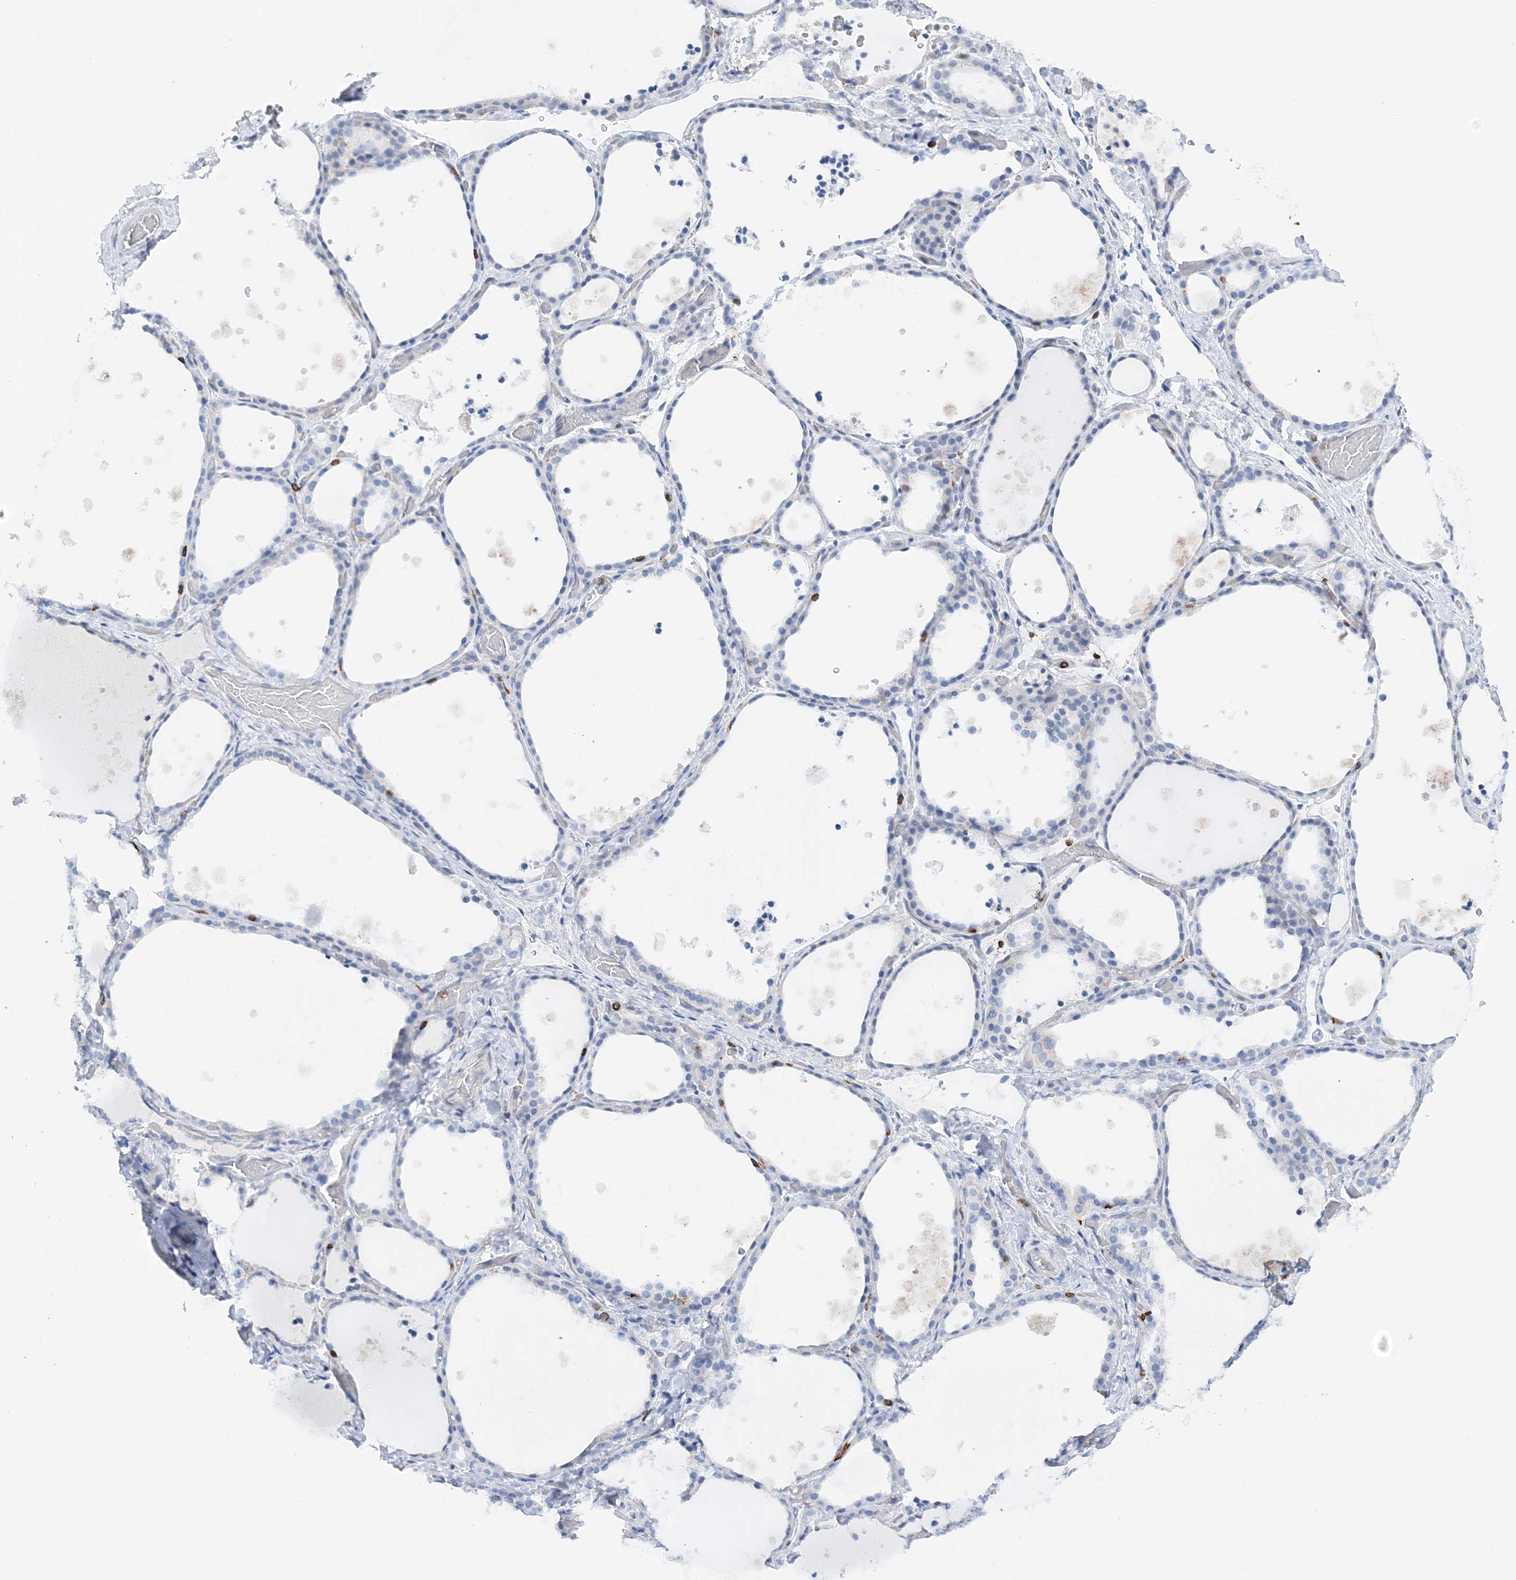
{"staining": {"intensity": "negative", "quantity": "none", "location": "none"}, "tissue": "thyroid gland", "cell_type": "Glandular cells", "image_type": "normal", "snomed": [{"axis": "morphology", "description": "Normal tissue, NOS"}, {"axis": "topography", "description": "Thyroid gland"}], "caption": "Protein analysis of unremarkable thyroid gland demonstrates no significant positivity in glandular cells.", "gene": "PRMT9", "patient": {"sex": "female", "age": 44}}